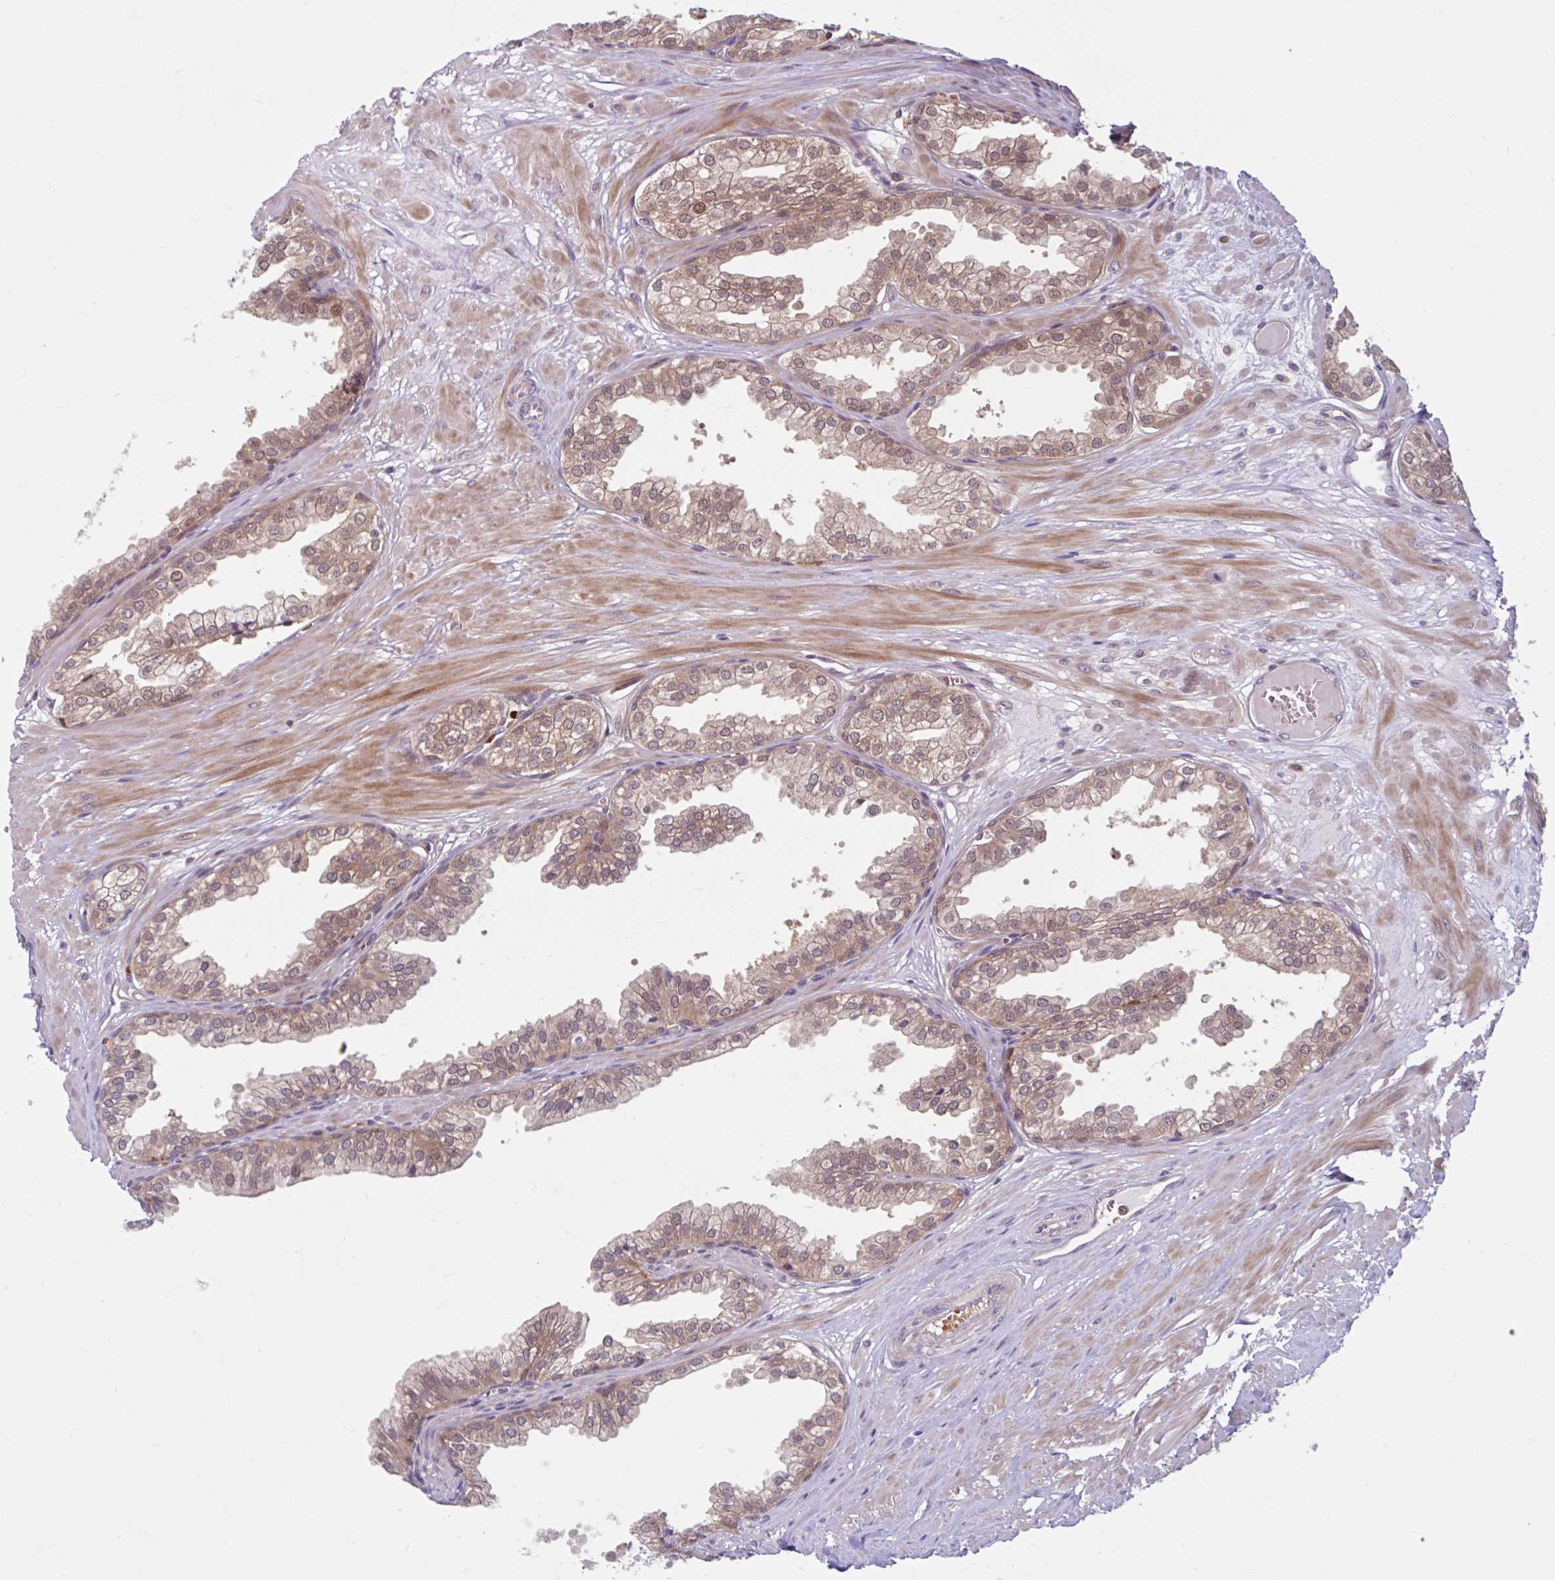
{"staining": {"intensity": "strong", "quantity": "25%-75%", "location": "nuclear"}, "tissue": "prostate", "cell_type": "Glandular cells", "image_type": "normal", "snomed": [{"axis": "morphology", "description": "Normal tissue, NOS"}, {"axis": "topography", "description": "Prostate"}, {"axis": "topography", "description": "Peripheral nerve tissue"}], "caption": "Unremarkable prostate displays strong nuclear positivity in about 25%-75% of glandular cells (DAB (3,3'-diaminobenzidine) IHC with brightfield microscopy, high magnification)..", "gene": "HMBS", "patient": {"sex": "male", "age": 55}}